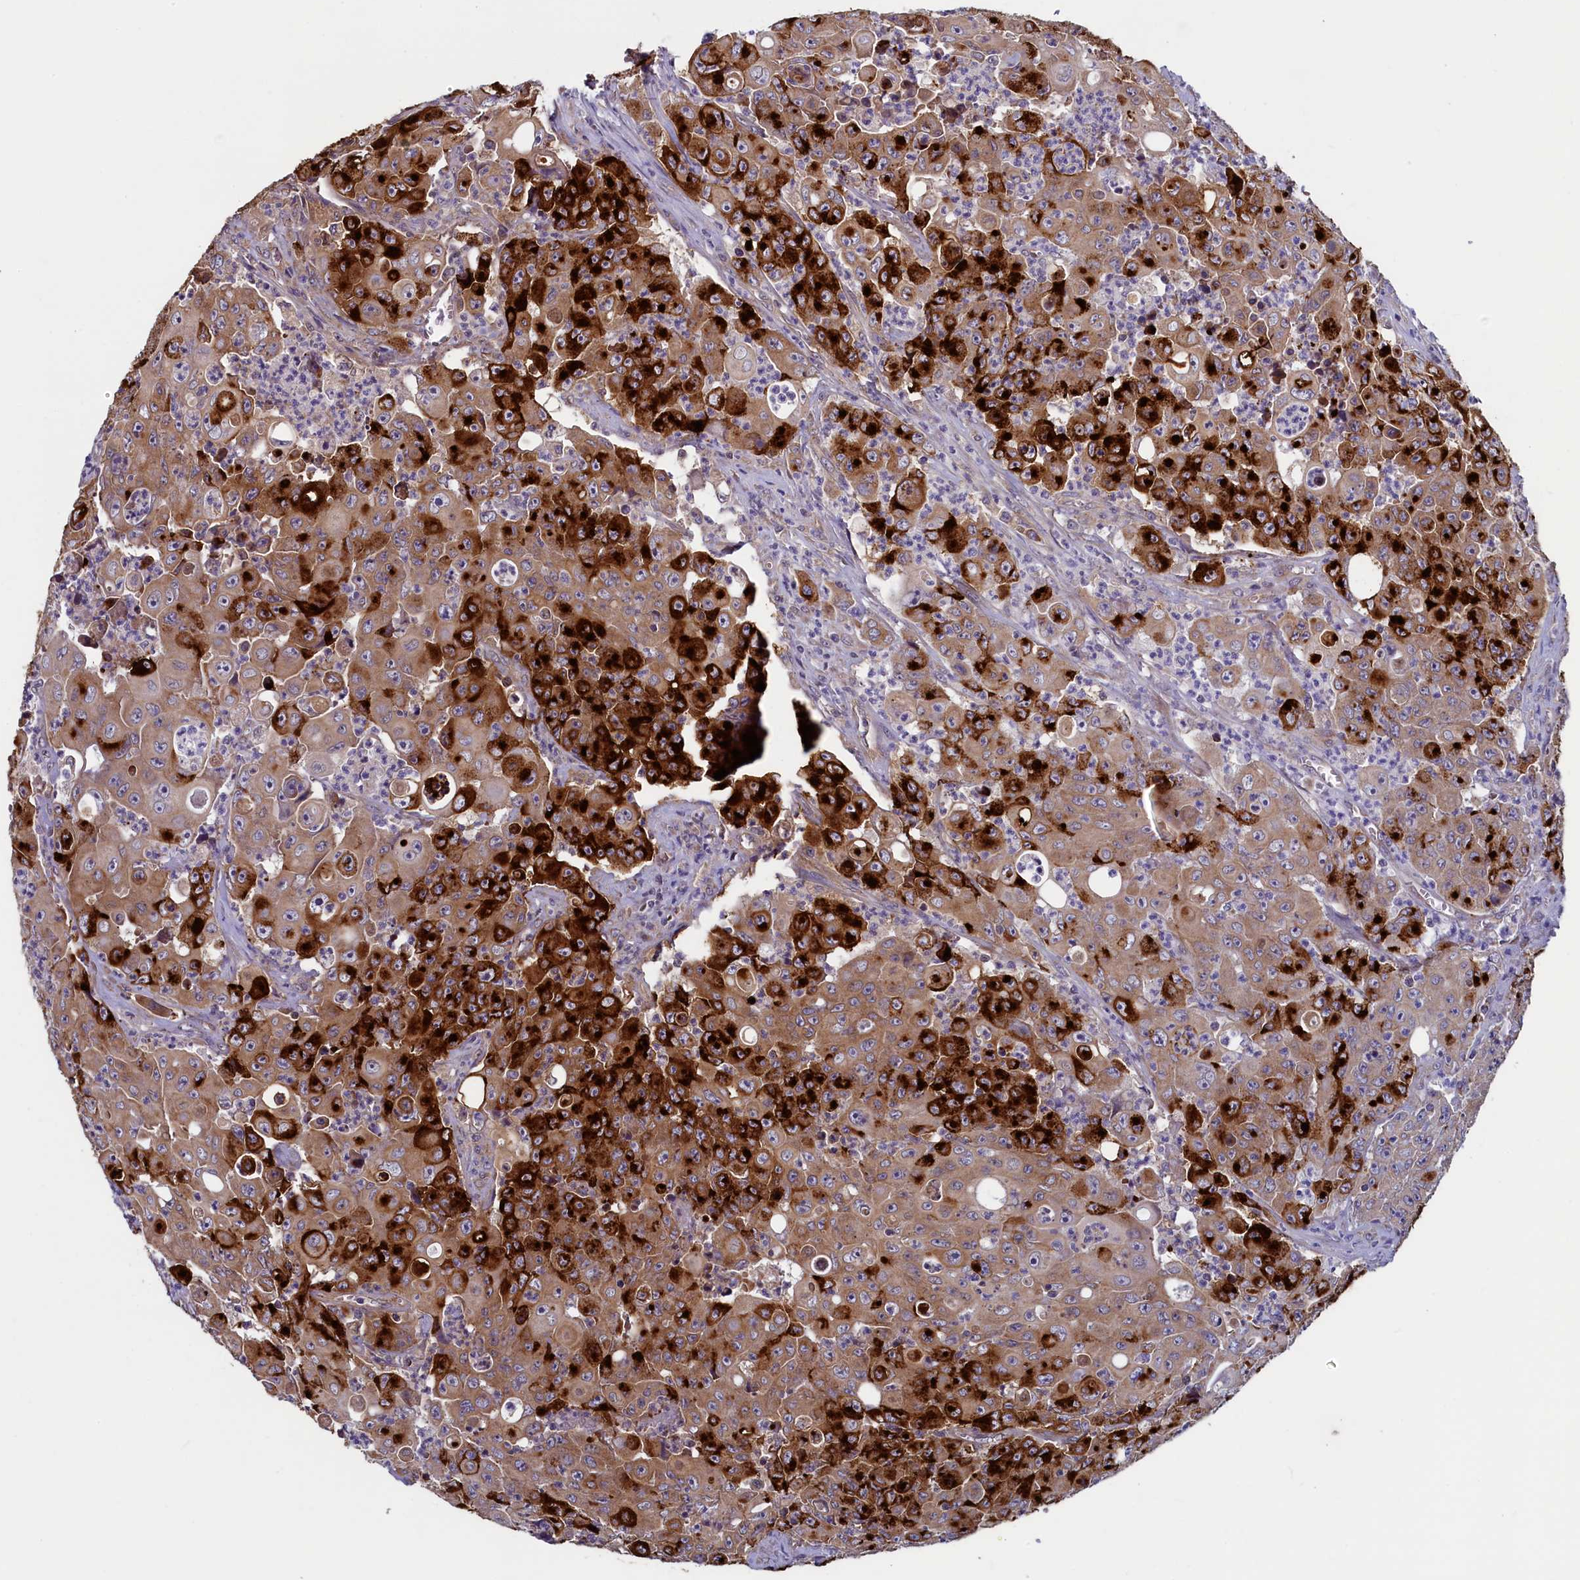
{"staining": {"intensity": "strong", "quantity": ">75%", "location": "cytoplasmic/membranous"}, "tissue": "colorectal cancer", "cell_type": "Tumor cells", "image_type": "cancer", "snomed": [{"axis": "morphology", "description": "Adenocarcinoma, NOS"}, {"axis": "topography", "description": "Colon"}], "caption": "DAB (3,3'-diaminobenzidine) immunohistochemical staining of human colorectal adenocarcinoma shows strong cytoplasmic/membranous protein expression in approximately >75% of tumor cells. (Stains: DAB (3,3'-diaminobenzidine) in brown, nuclei in blue, Microscopy: brightfield microscopy at high magnification).", "gene": "SPATA2L", "patient": {"sex": "male", "age": 51}}